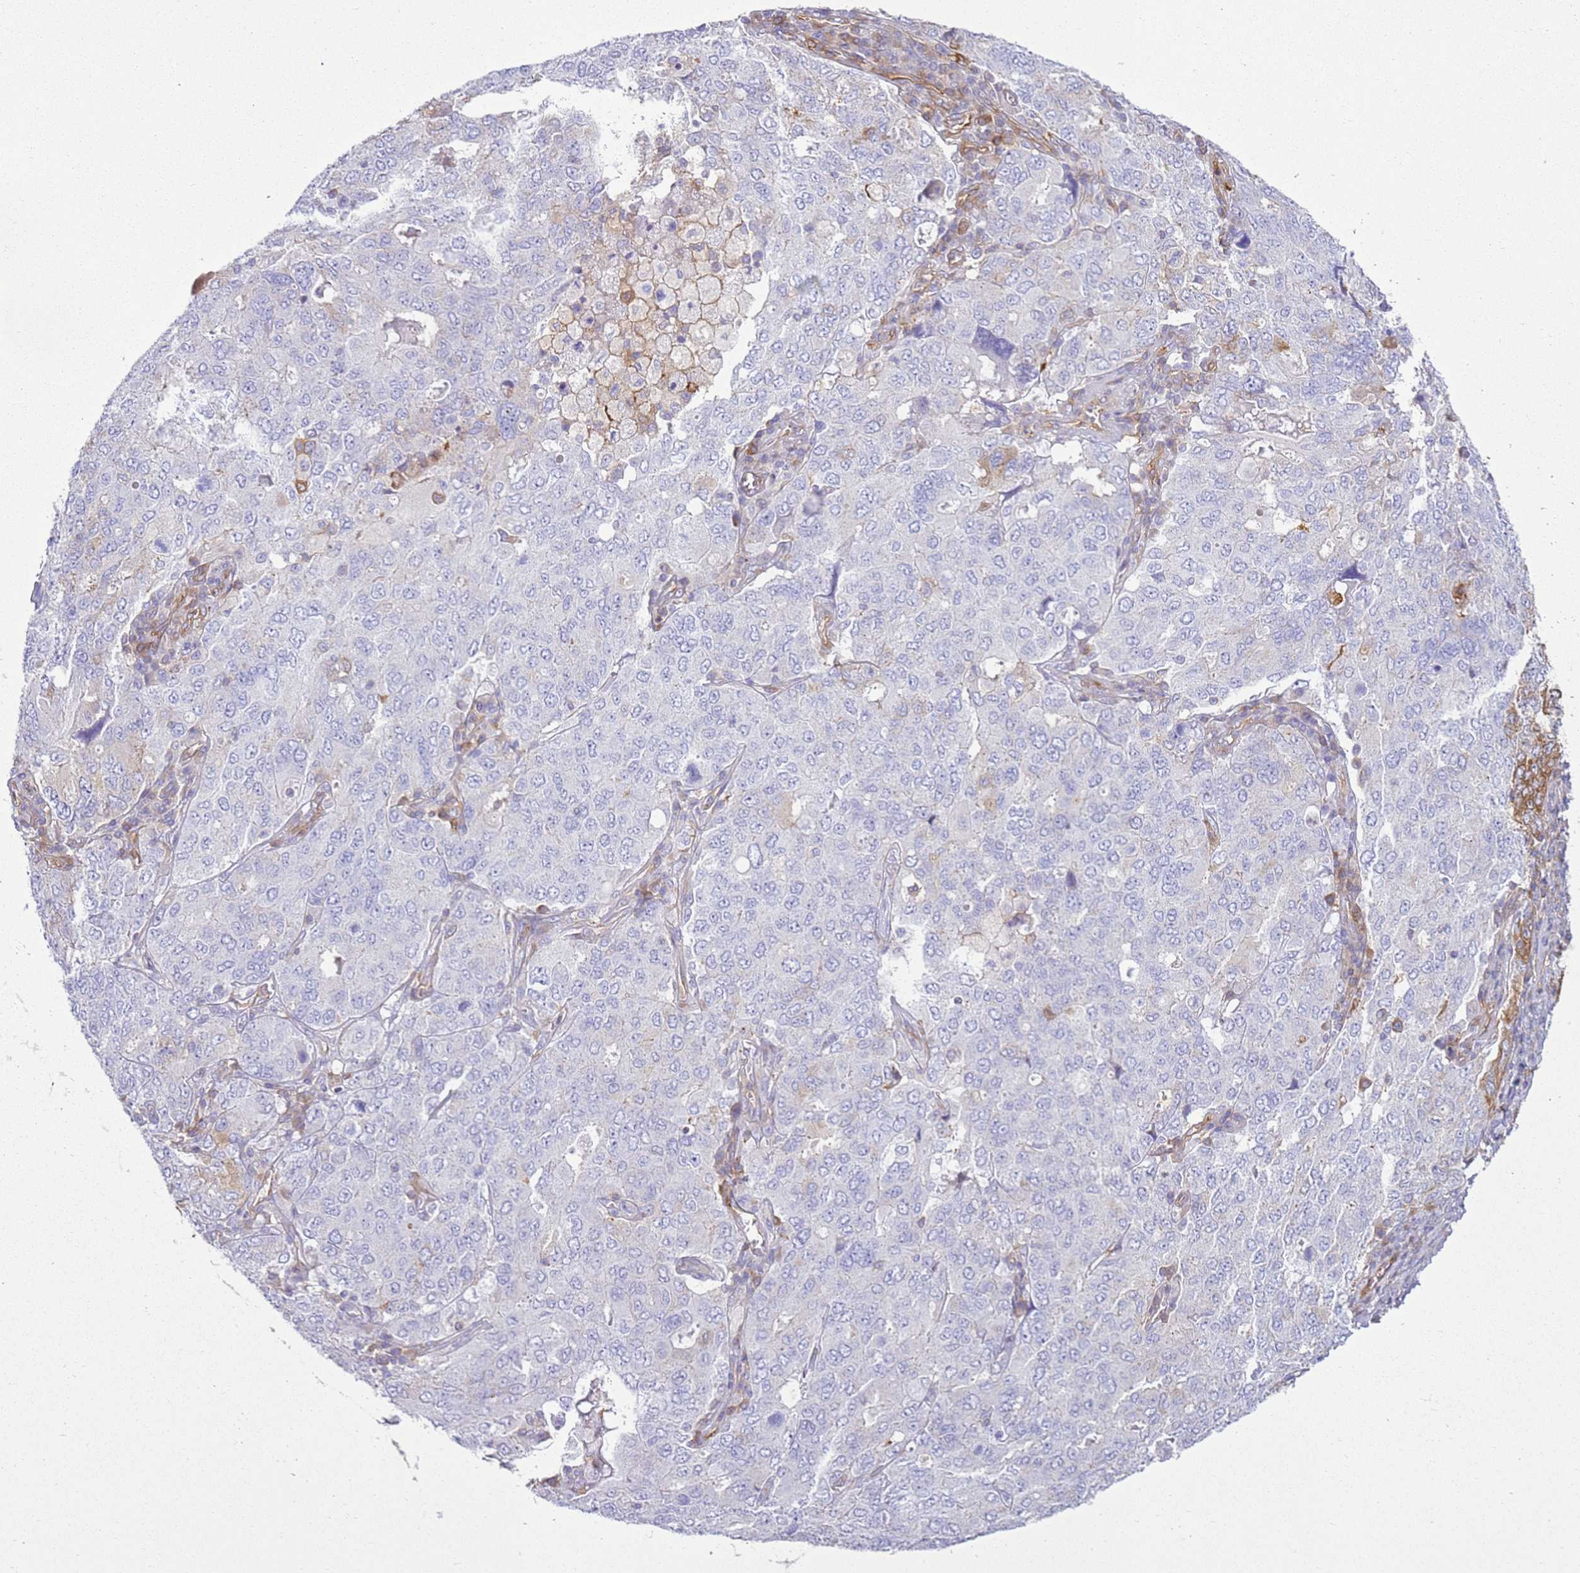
{"staining": {"intensity": "moderate", "quantity": "<25%", "location": "cytoplasmic/membranous"}, "tissue": "ovarian cancer", "cell_type": "Tumor cells", "image_type": "cancer", "snomed": [{"axis": "morphology", "description": "Carcinoma, endometroid"}, {"axis": "topography", "description": "Ovary"}], "caption": "Immunohistochemical staining of human ovarian cancer reveals low levels of moderate cytoplasmic/membranous protein positivity in approximately <25% of tumor cells.", "gene": "SNX21", "patient": {"sex": "female", "age": 62}}